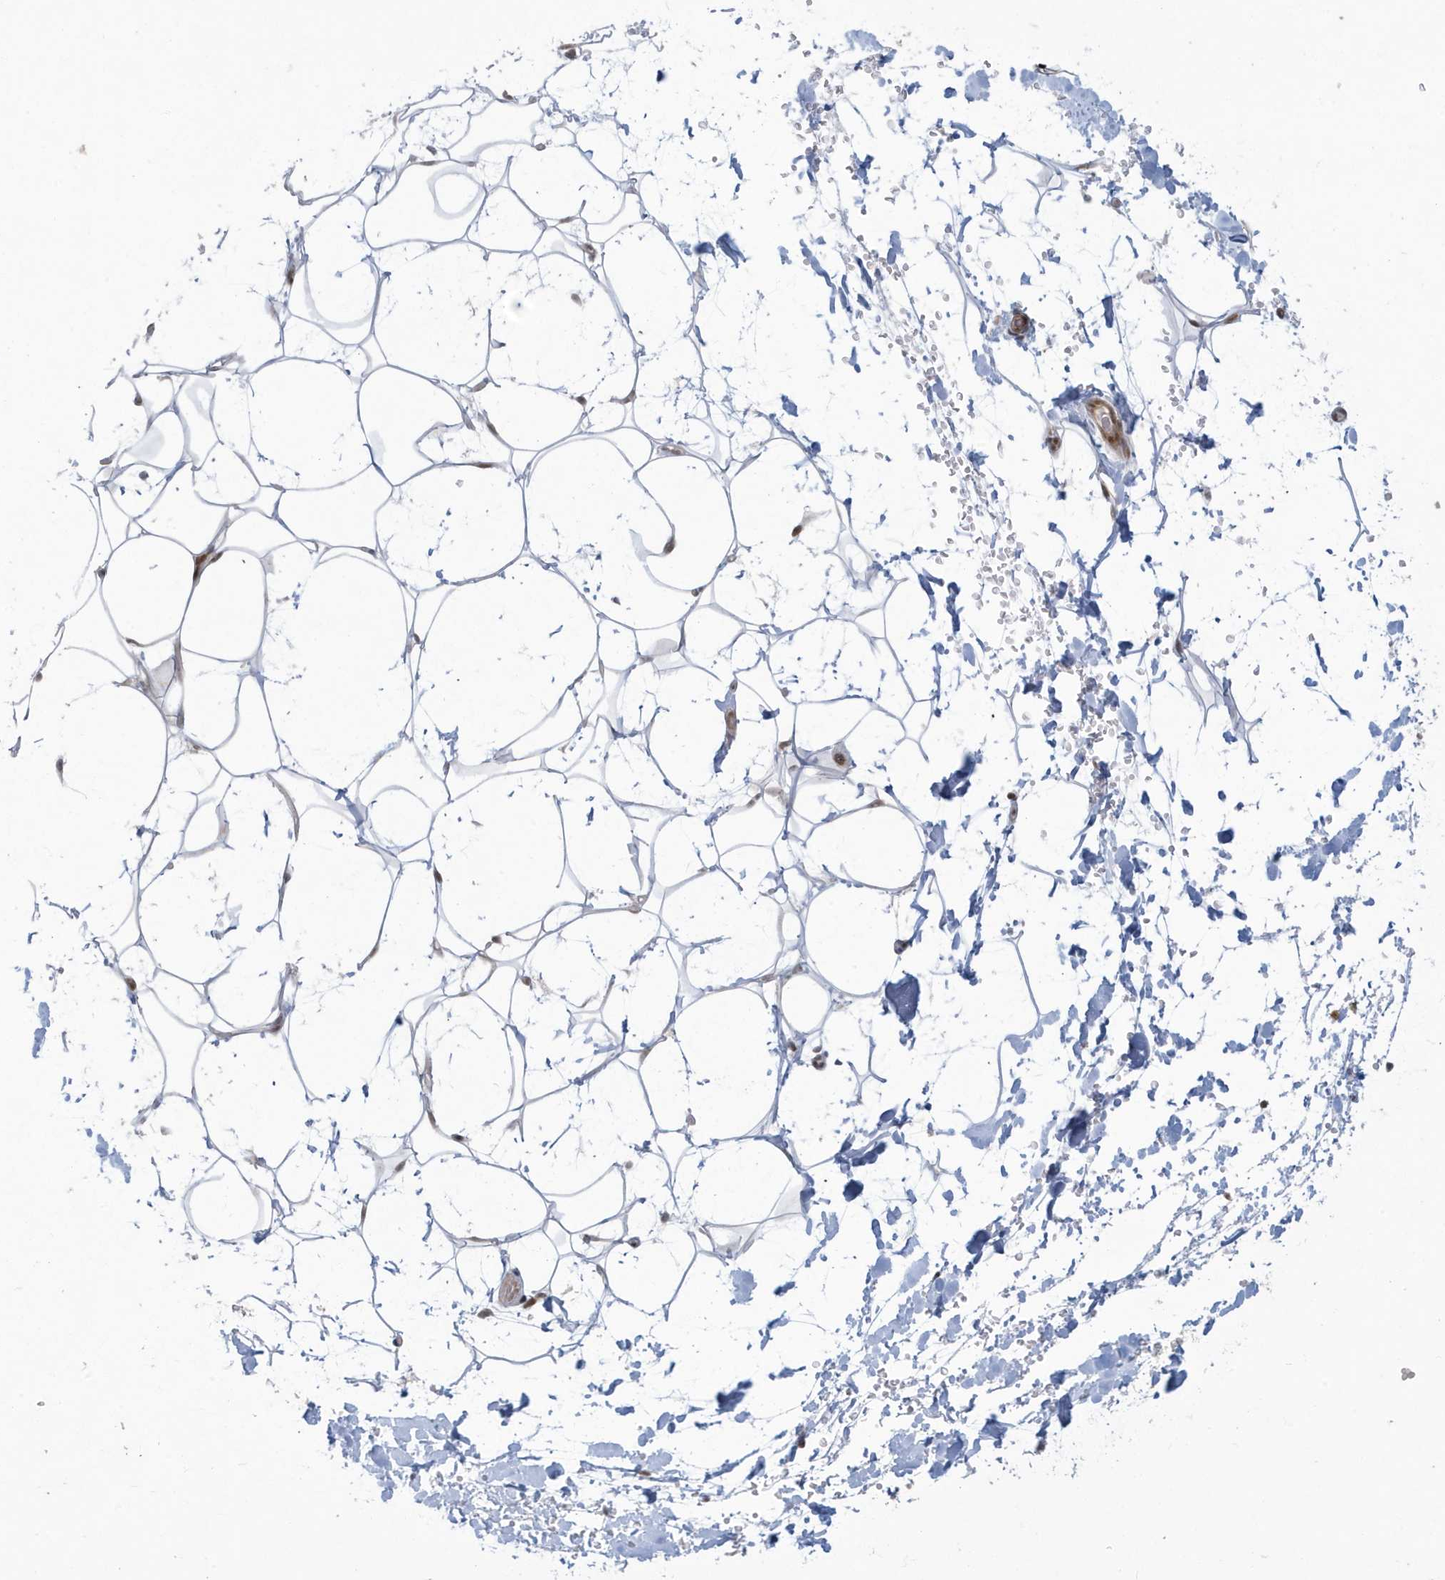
{"staining": {"intensity": "moderate", "quantity": ">75%", "location": "nuclear"}, "tissue": "adipose tissue", "cell_type": "Adipocytes", "image_type": "normal", "snomed": [{"axis": "morphology", "description": "Normal tissue, NOS"}, {"axis": "topography", "description": "Breast"}], "caption": "Immunohistochemical staining of normal adipose tissue displays medium levels of moderate nuclear positivity in approximately >75% of adipocytes. The staining is performed using DAB (3,3'-diaminobenzidine) brown chromogen to label protein expression. The nuclei are counter-stained blue using hematoxylin.", "gene": "C1orf52", "patient": {"sex": "female", "age": 26}}